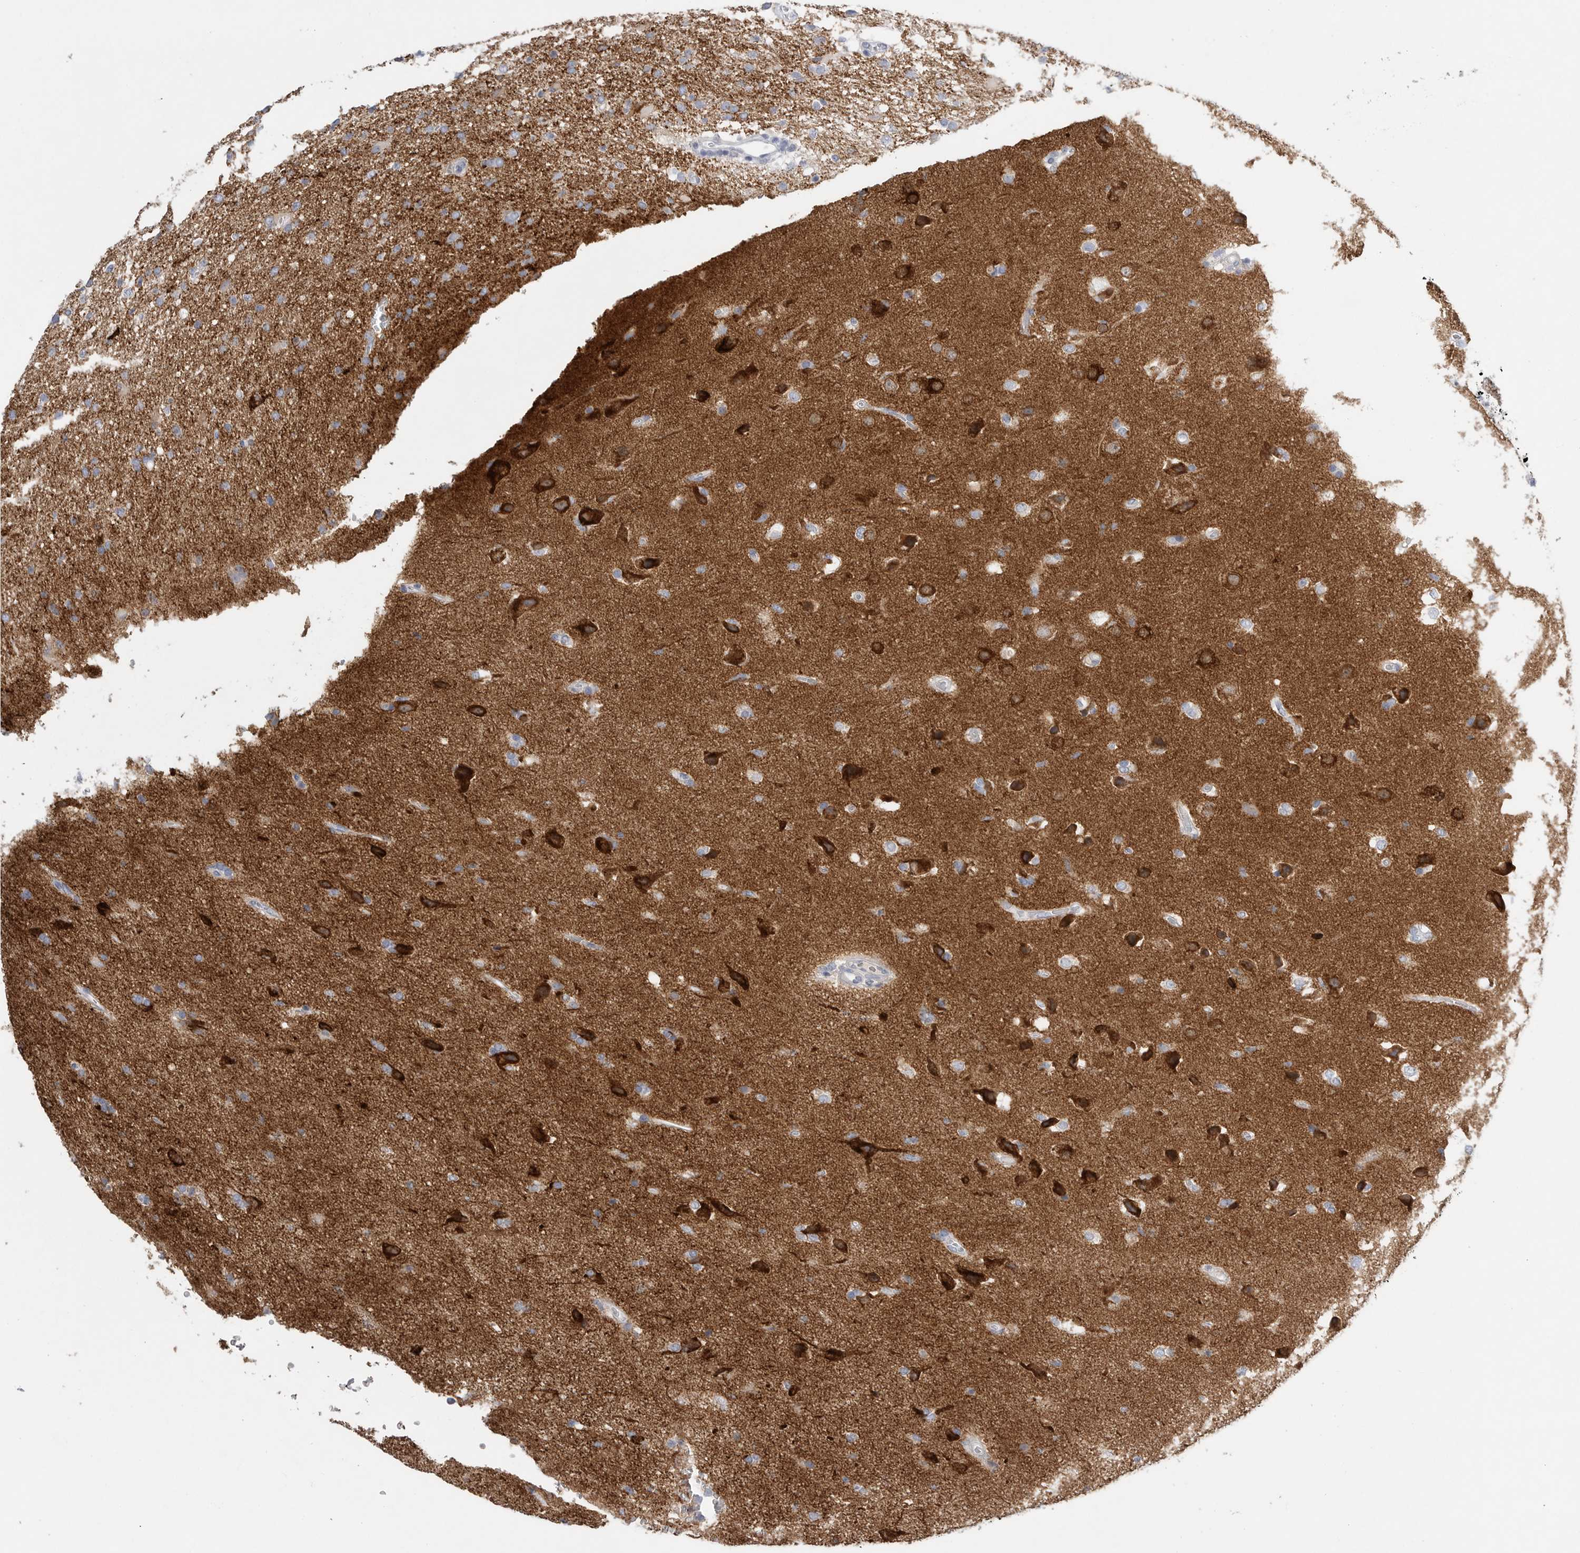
{"staining": {"intensity": "weak", "quantity": "25%-75%", "location": "cytoplasmic/membranous"}, "tissue": "glioma", "cell_type": "Tumor cells", "image_type": "cancer", "snomed": [{"axis": "morphology", "description": "Glioma, malignant, High grade"}, {"axis": "topography", "description": "Brain"}], "caption": "DAB immunohistochemical staining of glioma demonstrates weak cytoplasmic/membranous protein positivity in about 25%-75% of tumor cells.", "gene": "CAMK2B", "patient": {"sex": "female", "age": 57}}